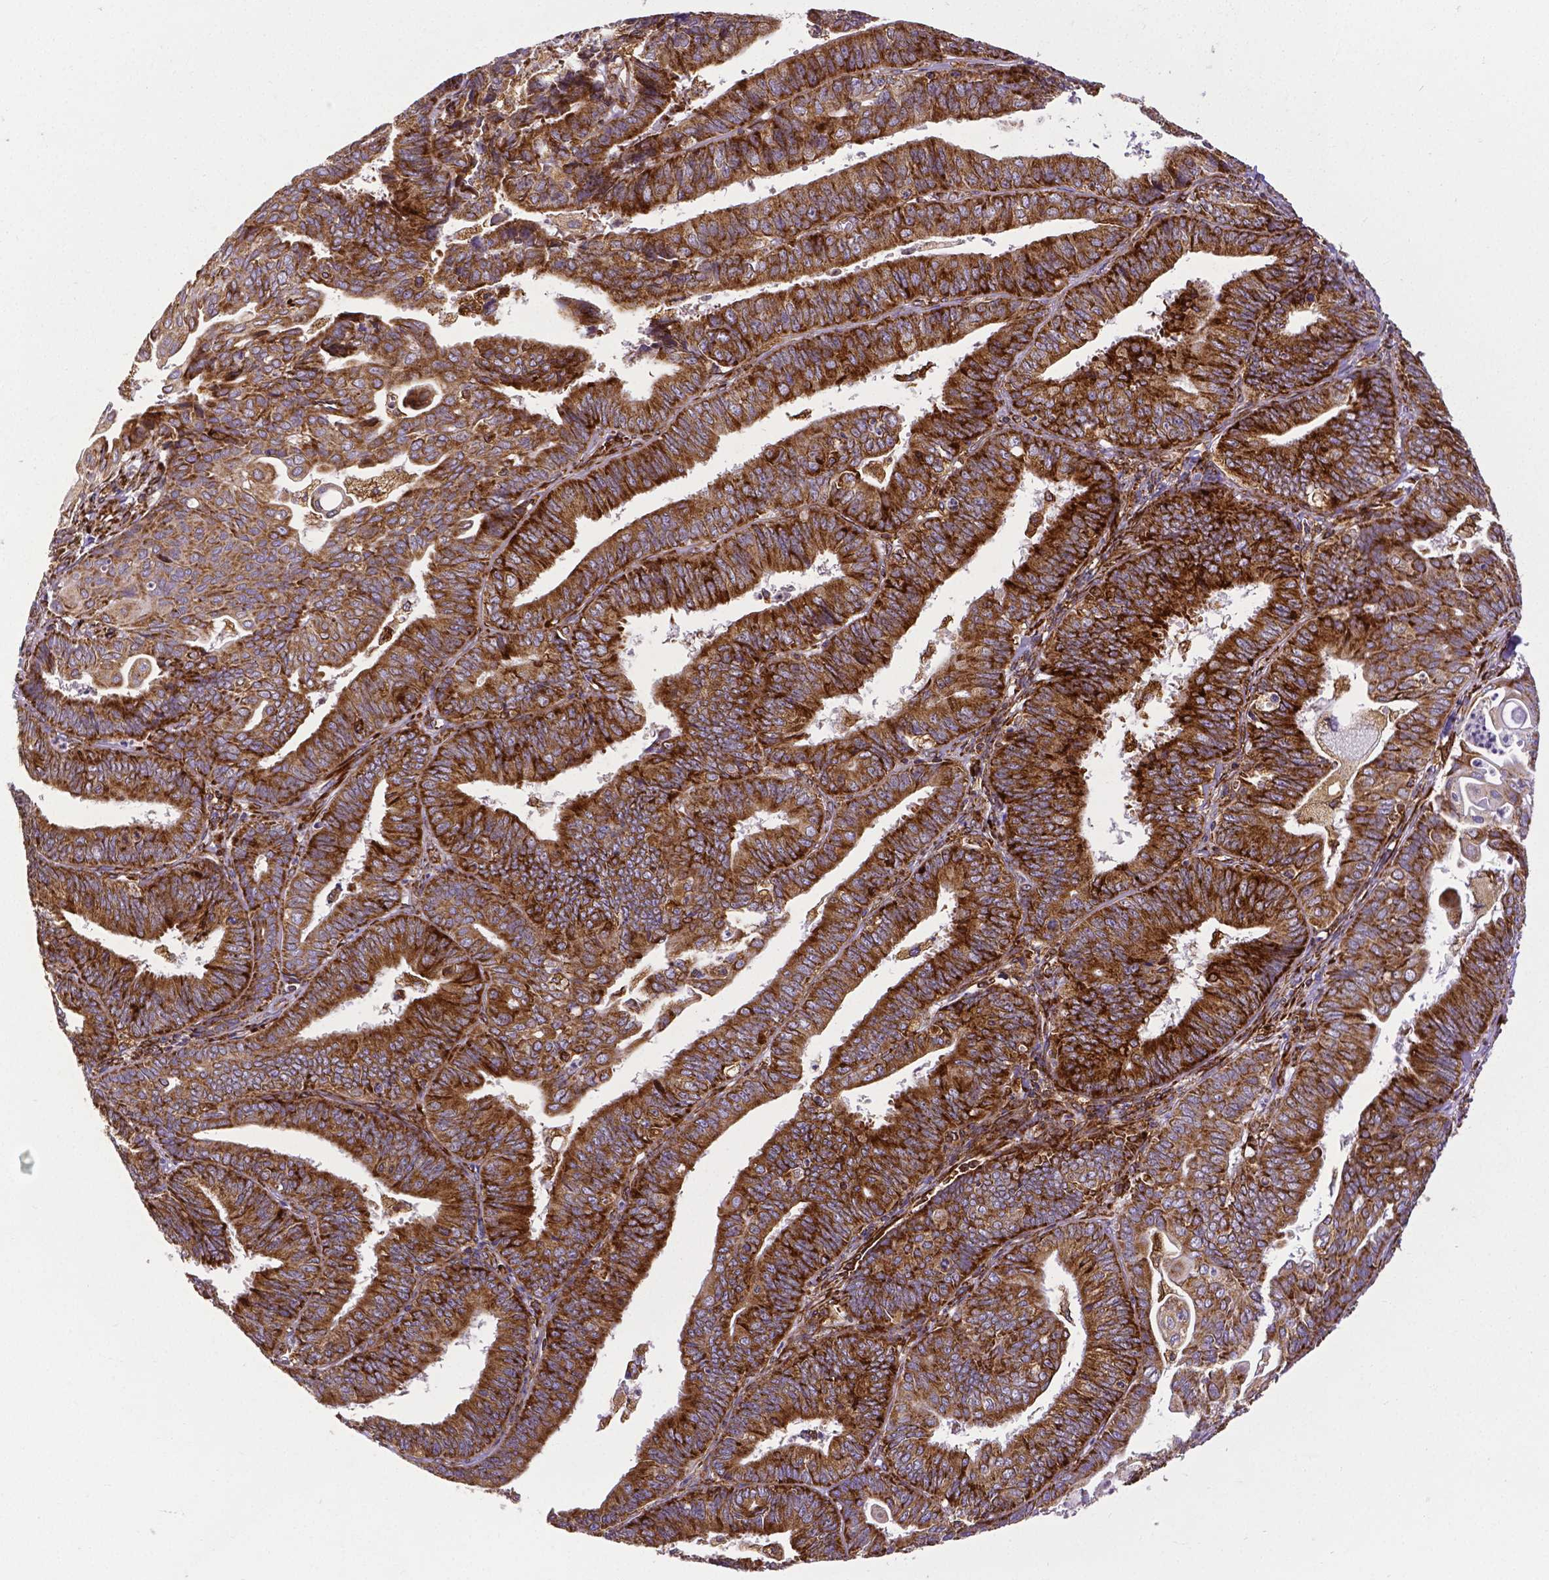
{"staining": {"intensity": "strong", "quantity": ">75%", "location": "cytoplasmic/membranous"}, "tissue": "endometrial cancer", "cell_type": "Tumor cells", "image_type": "cancer", "snomed": [{"axis": "morphology", "description": "Adenocarcinoma, NOS"}, {"axis": "topography", "description": "Endometrium"}], "caption": "IHC of human endometrial cancer (adenocarcinoma) reveals high levels of strong cytoplasmic/membranous positivity in approximately >75% of tumor cells. (IHC, brightfield microscopy, high magnification).", "gene": "MTDH", "patient": {"sex": "female", "age": 73}}